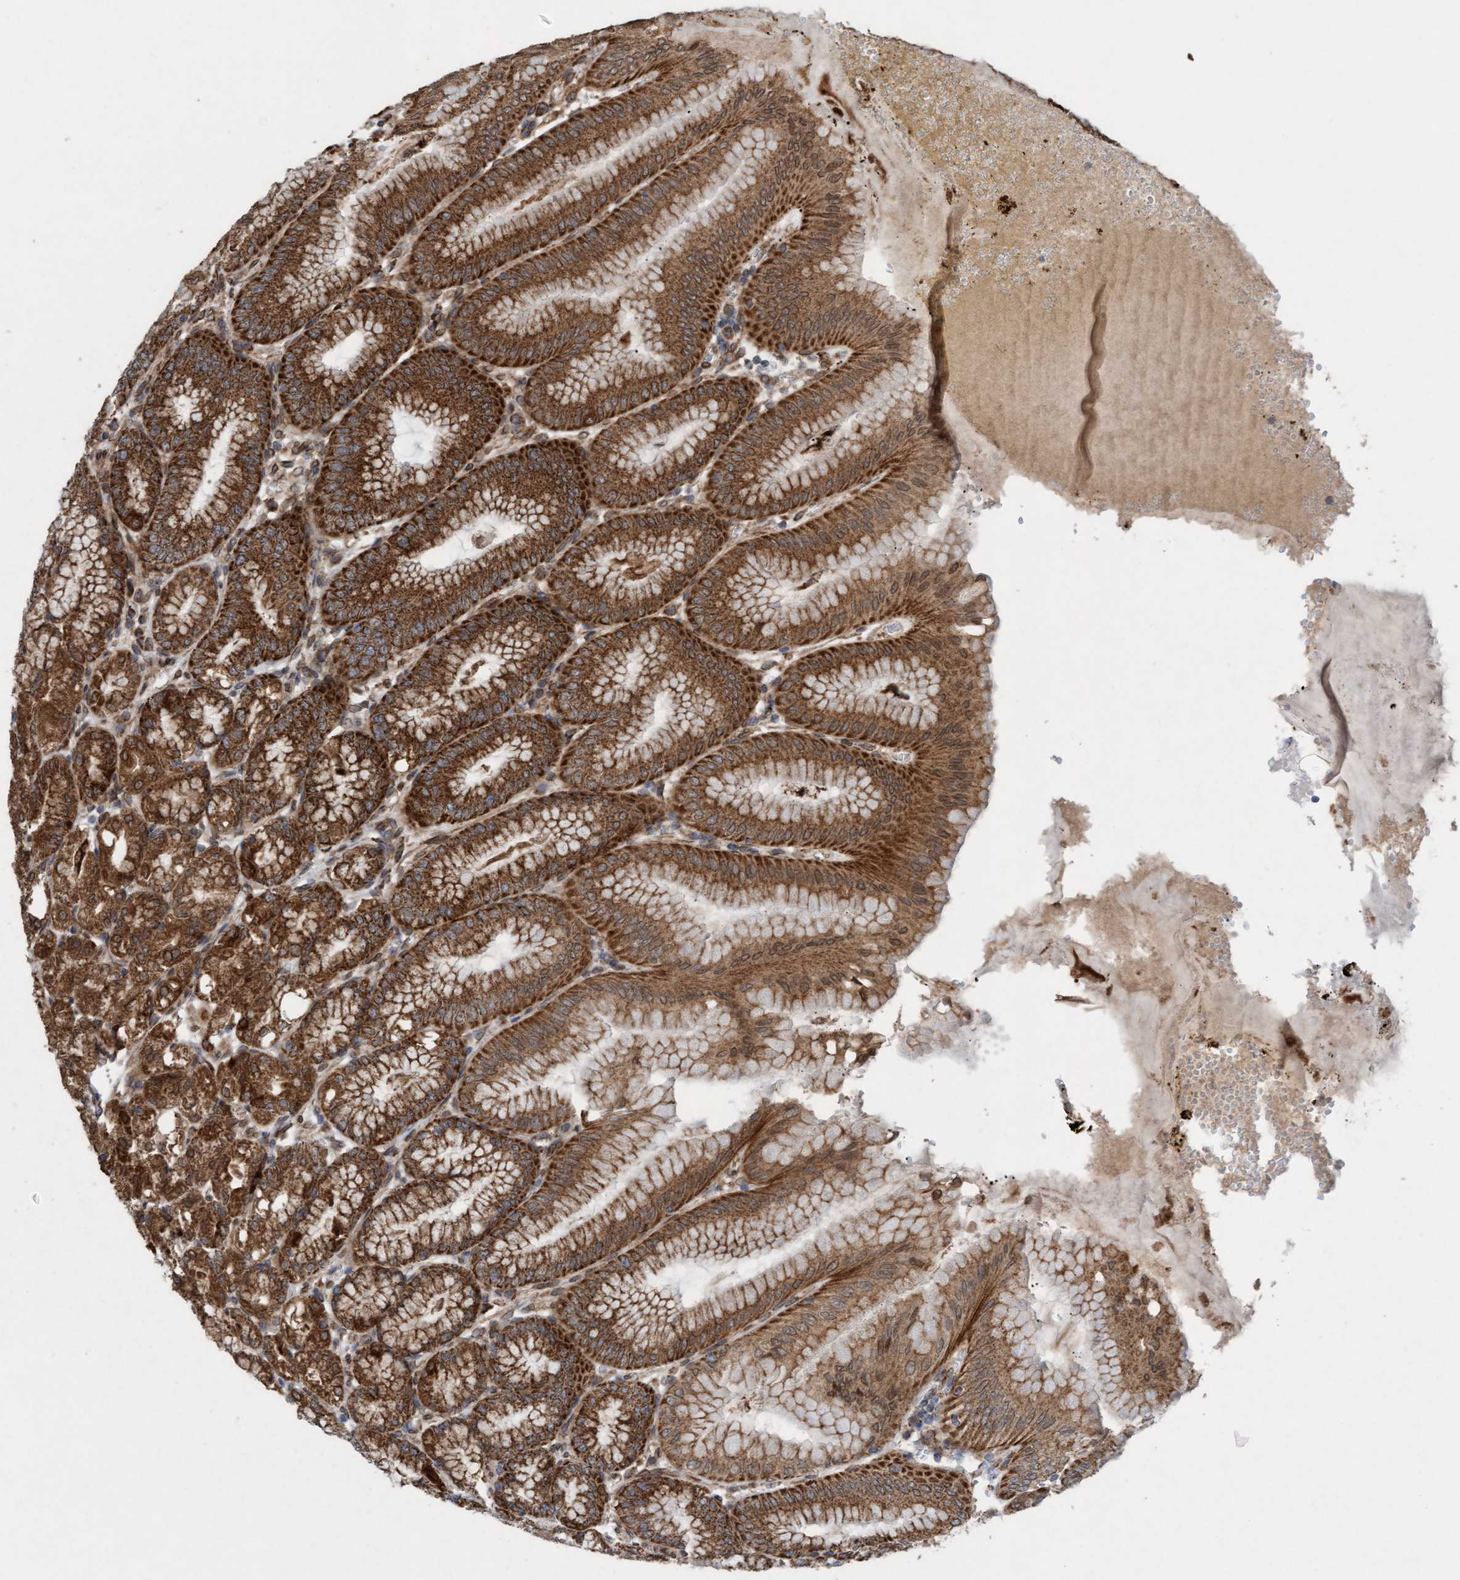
{"staining": {"intensity": "strong", "quantity": ">75%", "location": "cytoplasmic/membranous"}, "tissue": "stomach", "cell_type": "Glandular cells", "image_type": "normal", "snomed": [{"axis": "morphology", "description": "Normal tissue, NOS"}, {"axis": "topography", "description": "Stomach, lower"}], "caption": "Strong cytoplasmic/membranous expression for a protein is present in approximately >75% of glandular cells of unremarkable stomach using immunohistochemistry.", "gene": "MRPS23", "patient": {"sex": "male", "age": 71}}